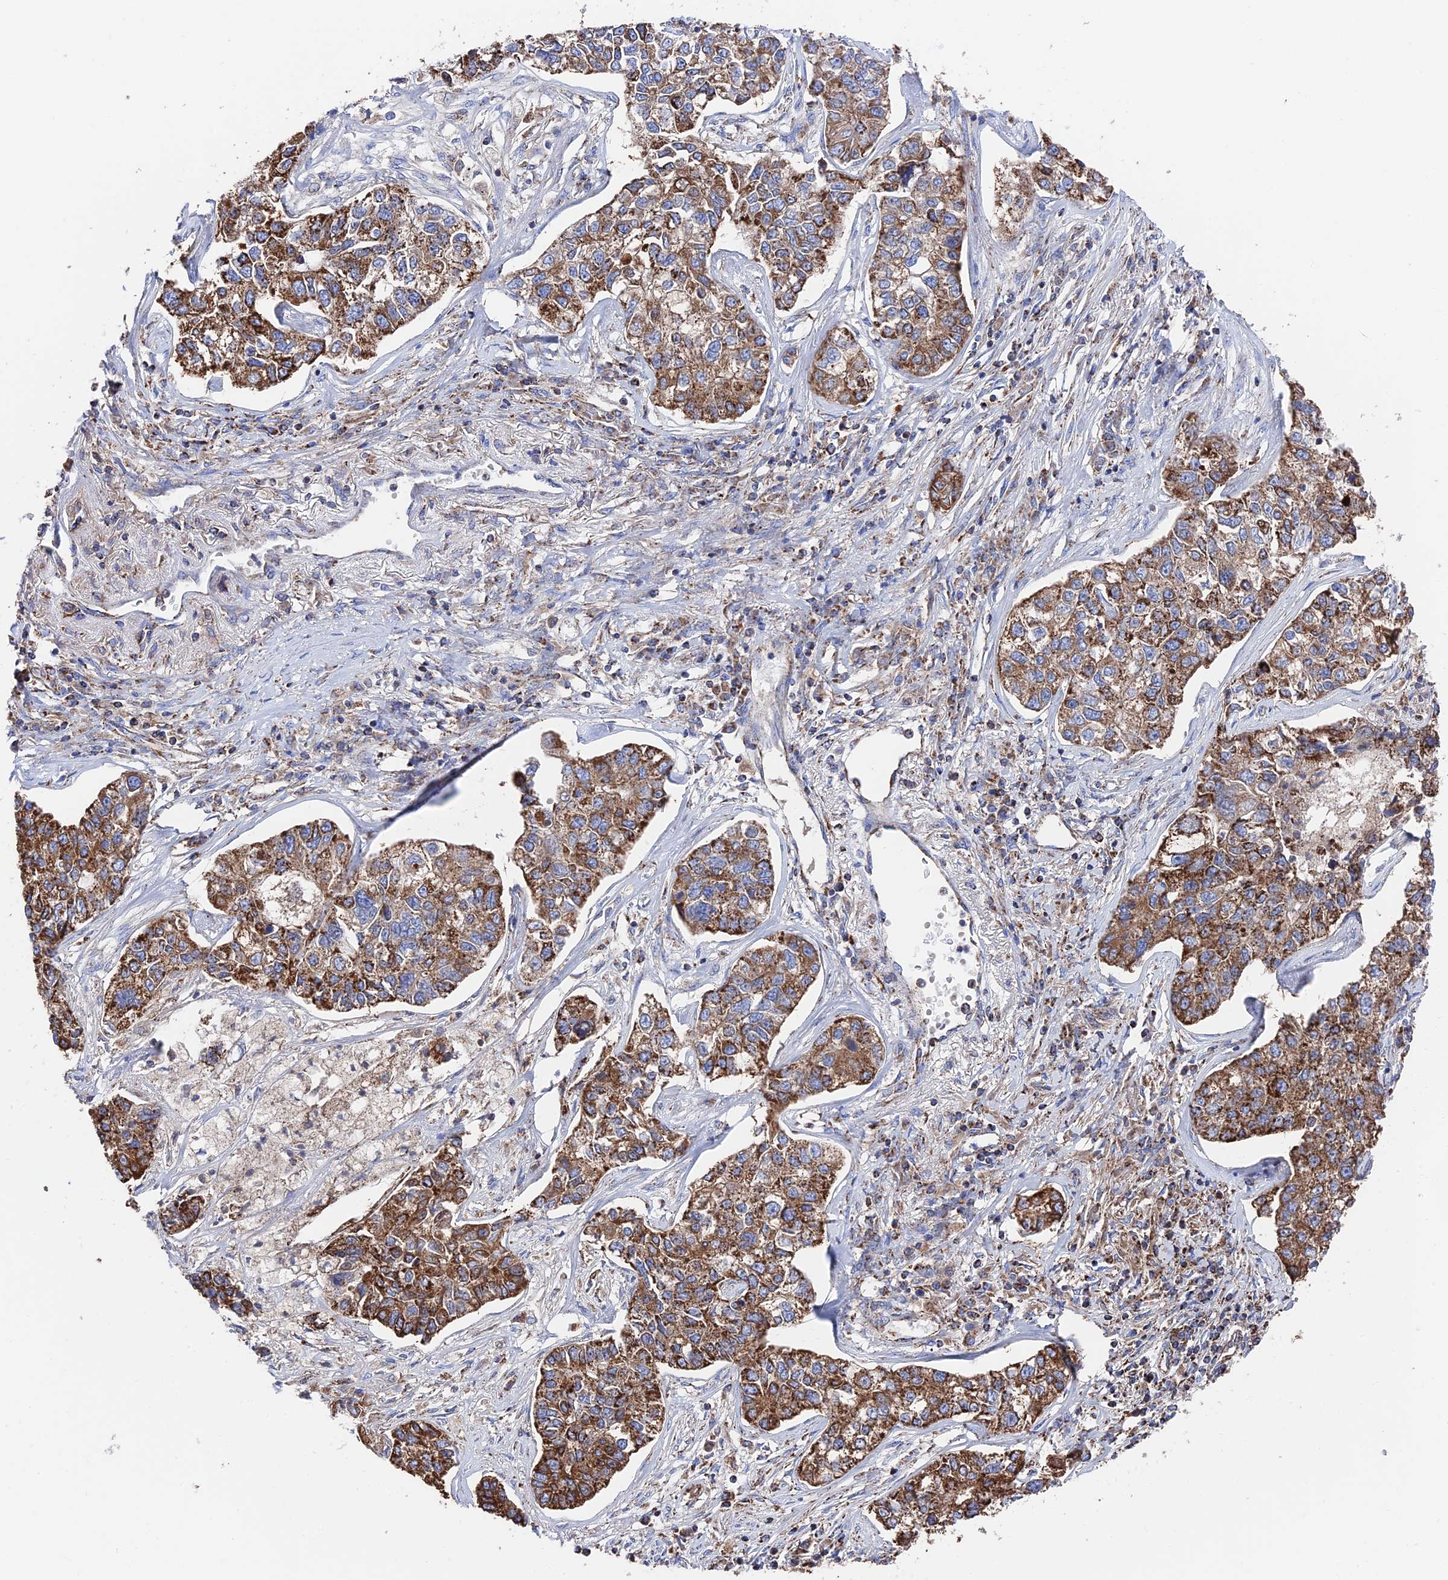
{"staining": {"intensity": "strong", "quantity": ">75%", "location": "cytoplasmic/membranous"}, "tissue": "lung cancer", "cell_type": "Tumor cells", "image_type": "cancer", "snomed": [{"axis": "morphology", "description": "Adenocarcinoma, NOS"}, {"axis": "topography", "description": "Lung"}], "caption": "IHC photomicrograph of lung cancer stained for a protein (brown), which reveals high levels of strong cytoplasmic/membranous staining in approximately >75% of tumor cells.", "gene": "HAUS8", "patient": {"sex": "male", "age": 49}}